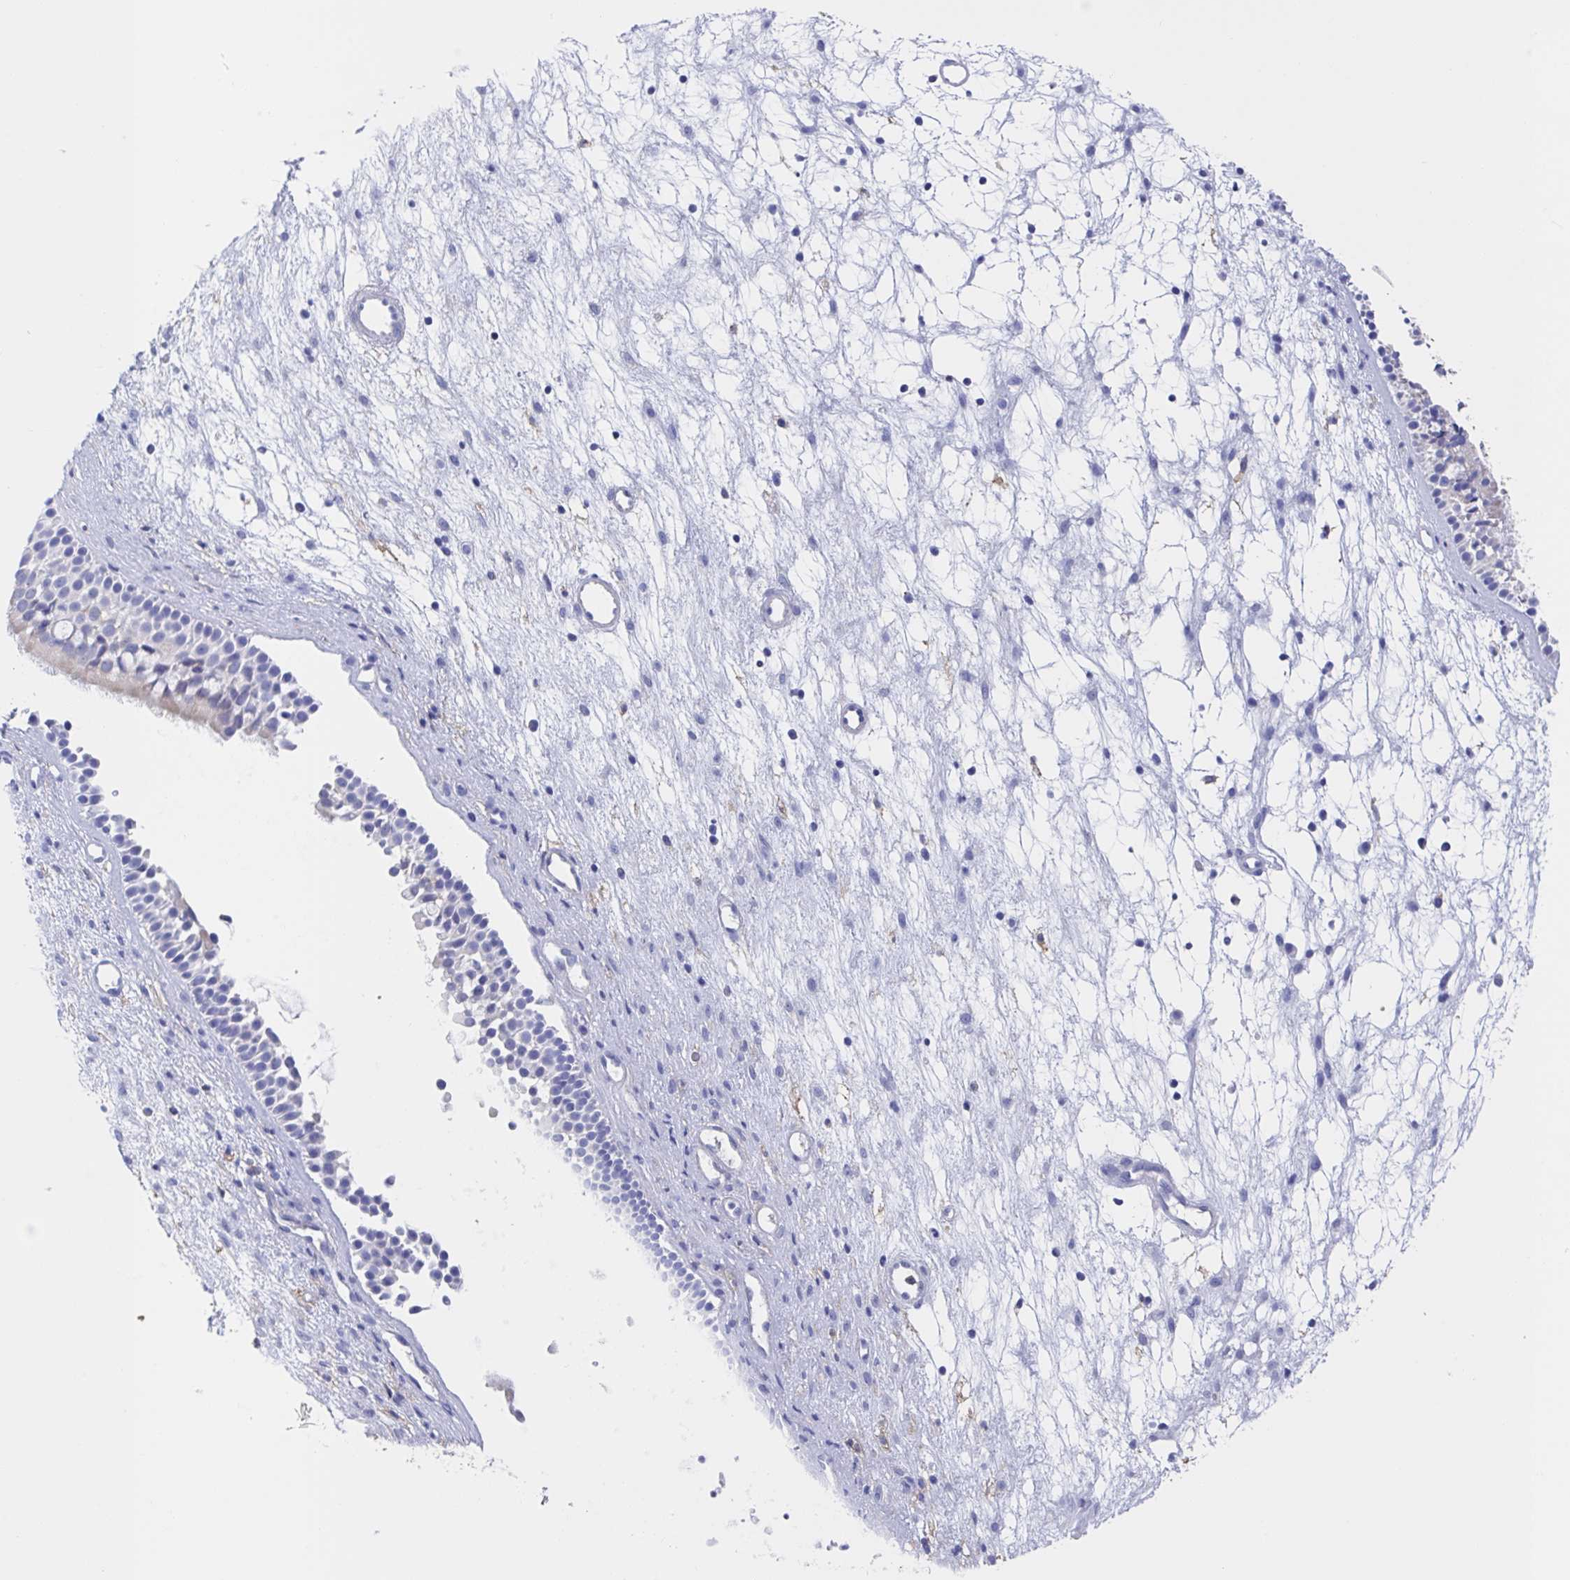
{"staining": {"intensity": "negative", "quantity": "none", "location": "none"}, "tissue": "nasopharynx", "cell_type": "Respiratory epithelial cells", "image_type": "normal", "snomed": [{"axis": "morphology", "description": "Normal tissue, NOS"}, {"axis": "morphology", "description": "Polyp, NOS"}, {"axis": "topography", "description": "Nasopharynx"}], "caption": "Benign nasopharynx was stained to show a protein in brown. There is no significant expression in respiratory epithelial cells.", "gene": "FCGR3A", "patient": {"sex": "male", "age": 83}}